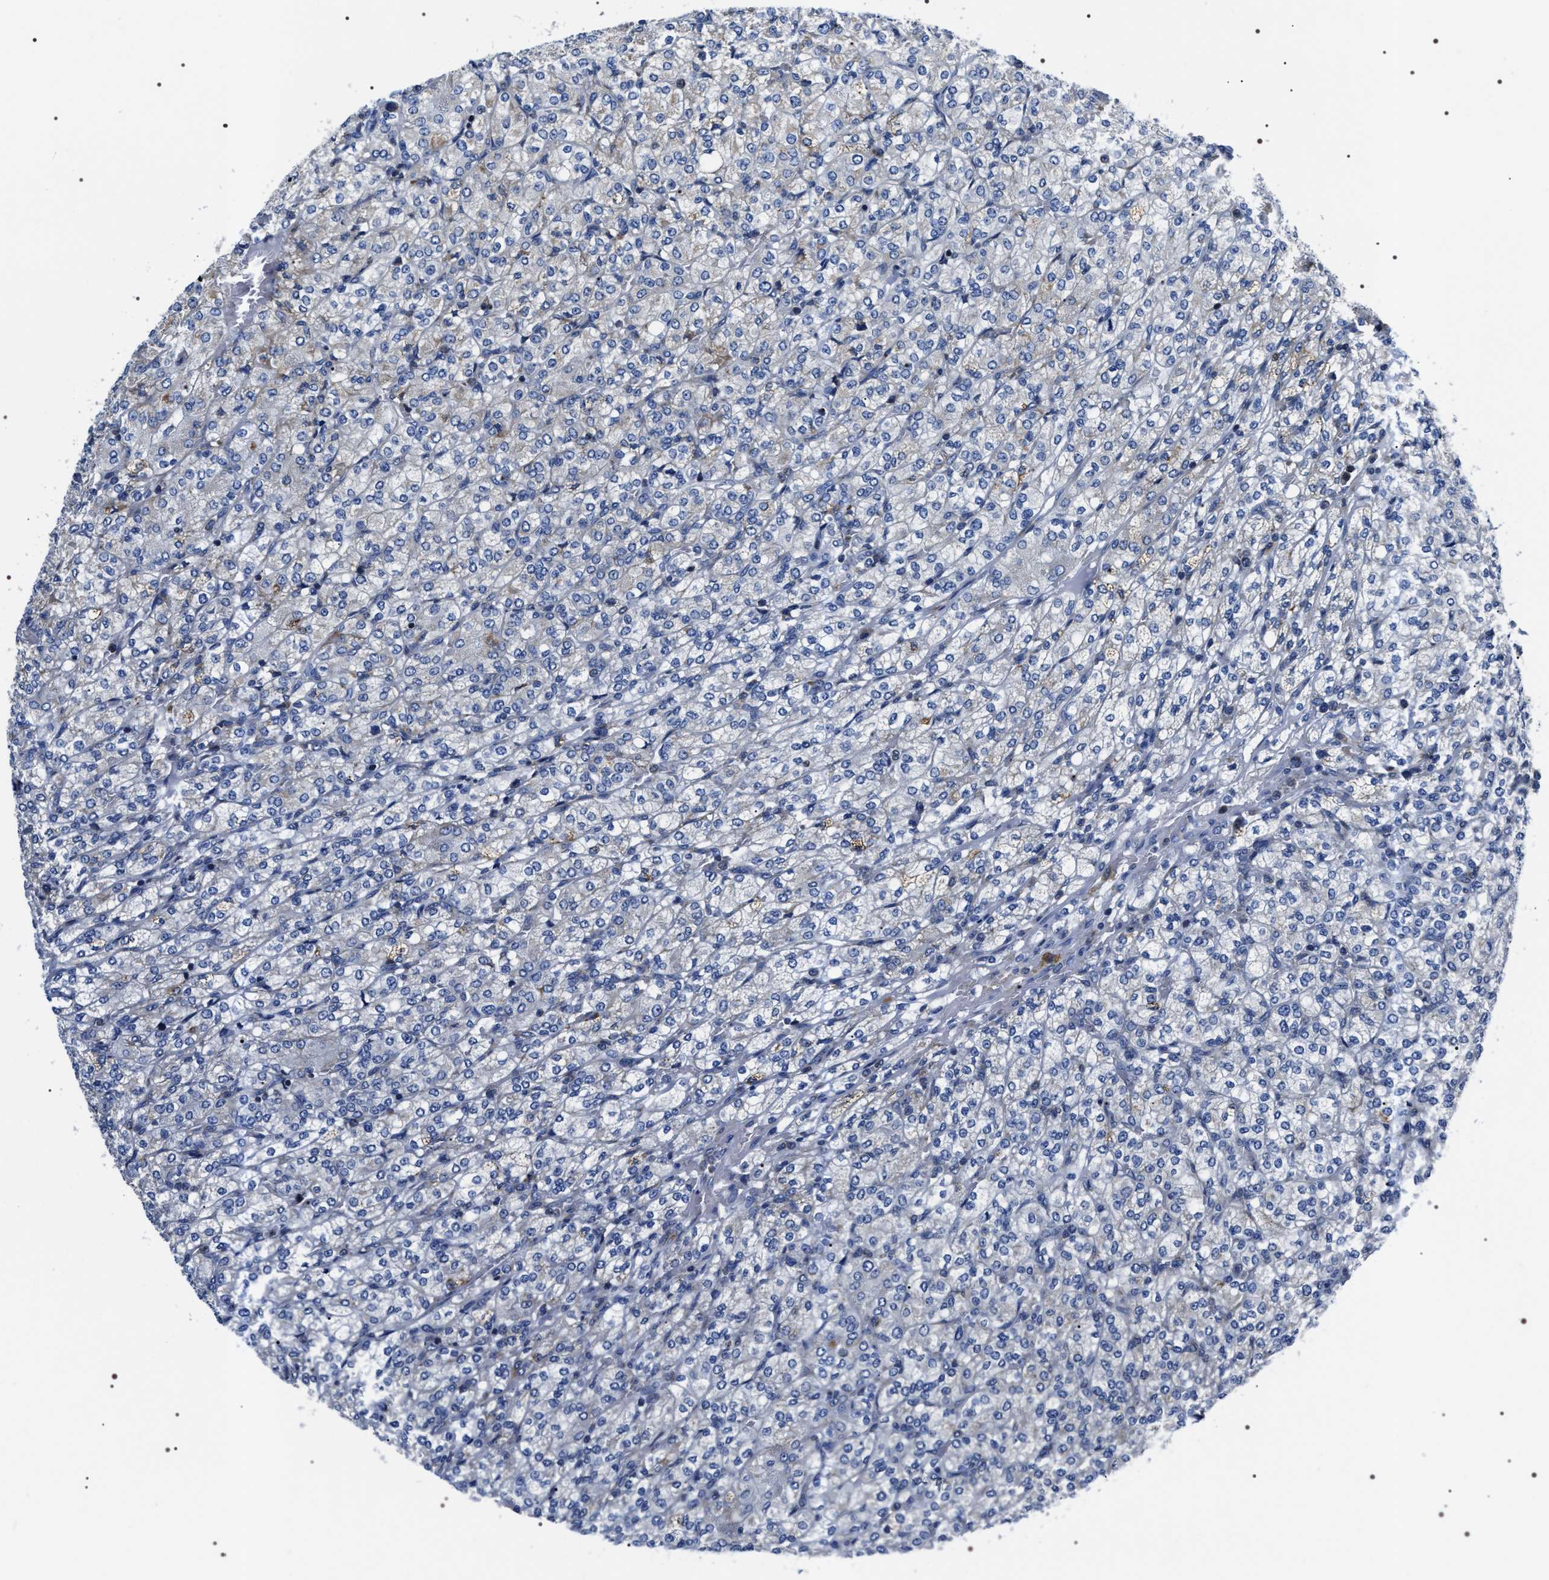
{"staining": {"intensity": "negative", "quantity": "none", "location": "none"}, "tissue": "renal cancer", "cell_type": "Tumor cells", "image_type": "cancer", "snomed": [{"axis": "morphology", "description": "Adenocarcinoma, NOS"}, {"axis": "topography", "description": "Kidney"}], "caption": "DAB (3,3'-diaminobenzidine) immunohistochemical staining of renal adenocarcinoma reveals no significant expression in tumor cells.", "gene": "NTMT1", "patient": {"sex": "male", "age": 77}}